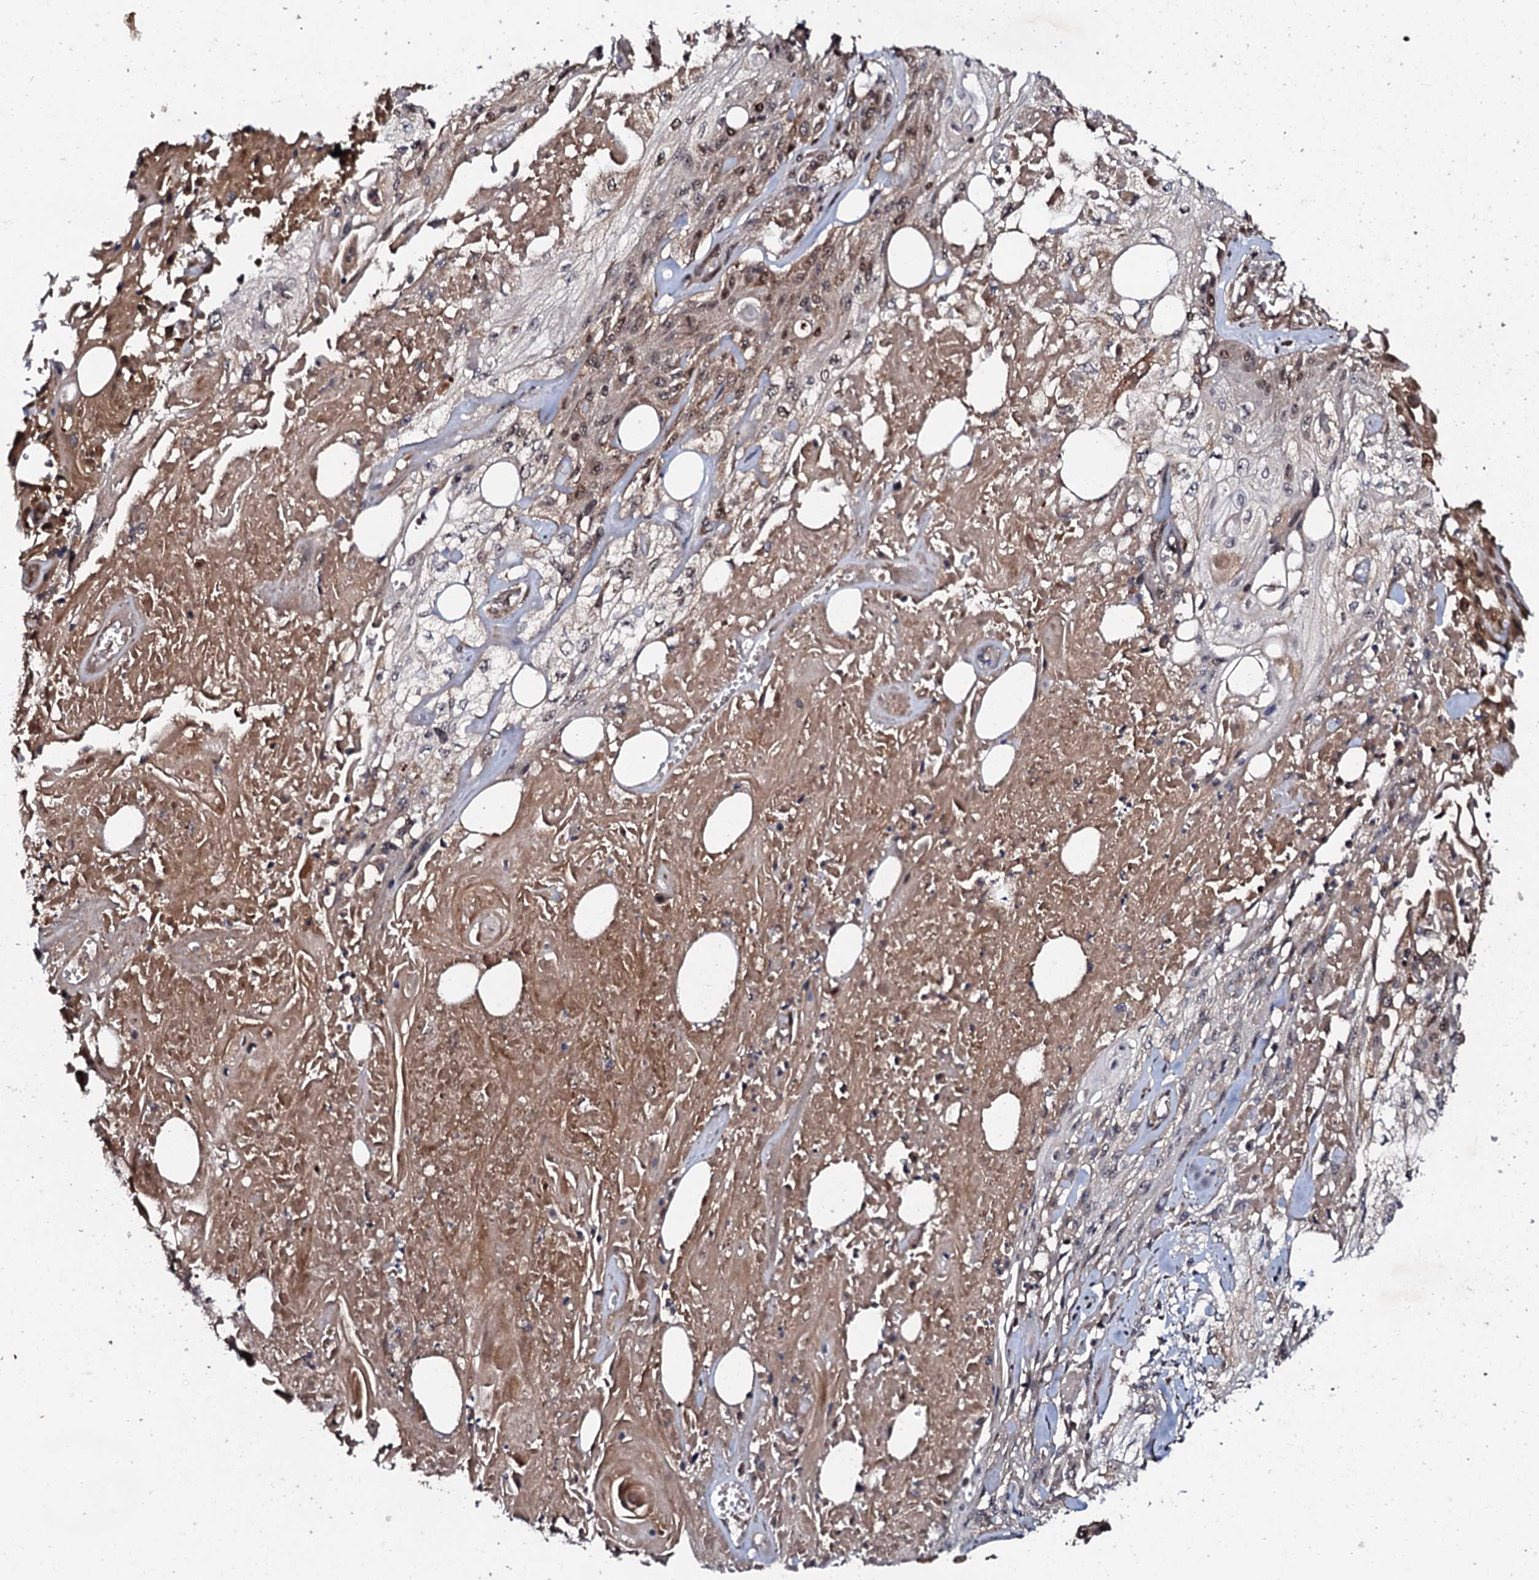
{"staining": {"intensity": "weak", "quantity": "25%-75%", "location": "nuclear"}, "tissue": "skin cancer", "cell_type": "Tumor cells", "image_type": "cancer", "snomed": [{"axis": "morphology", "description": "Squamous cell carcinoma, NOS"}, {"axis": "morphology", "description": "Squamous cell carcinoma, metastatic, NOS"}, {"axis": "topography", "description": "Skin"}, {"axis": "topography", "description": "Lymph node"}], "caption": "The micrograph exhibits staining of skin cancer (metastatic squamous cell carcinoma), revealing weak nuclear protein expression (brown color) within tumor cells. Using DAB (brown) and hematoxylin (blue) stains, captured at high magnification using brightfield microscopy.", "gene": "FAM111A", "patient": {"sex": "male", "age": 75}}